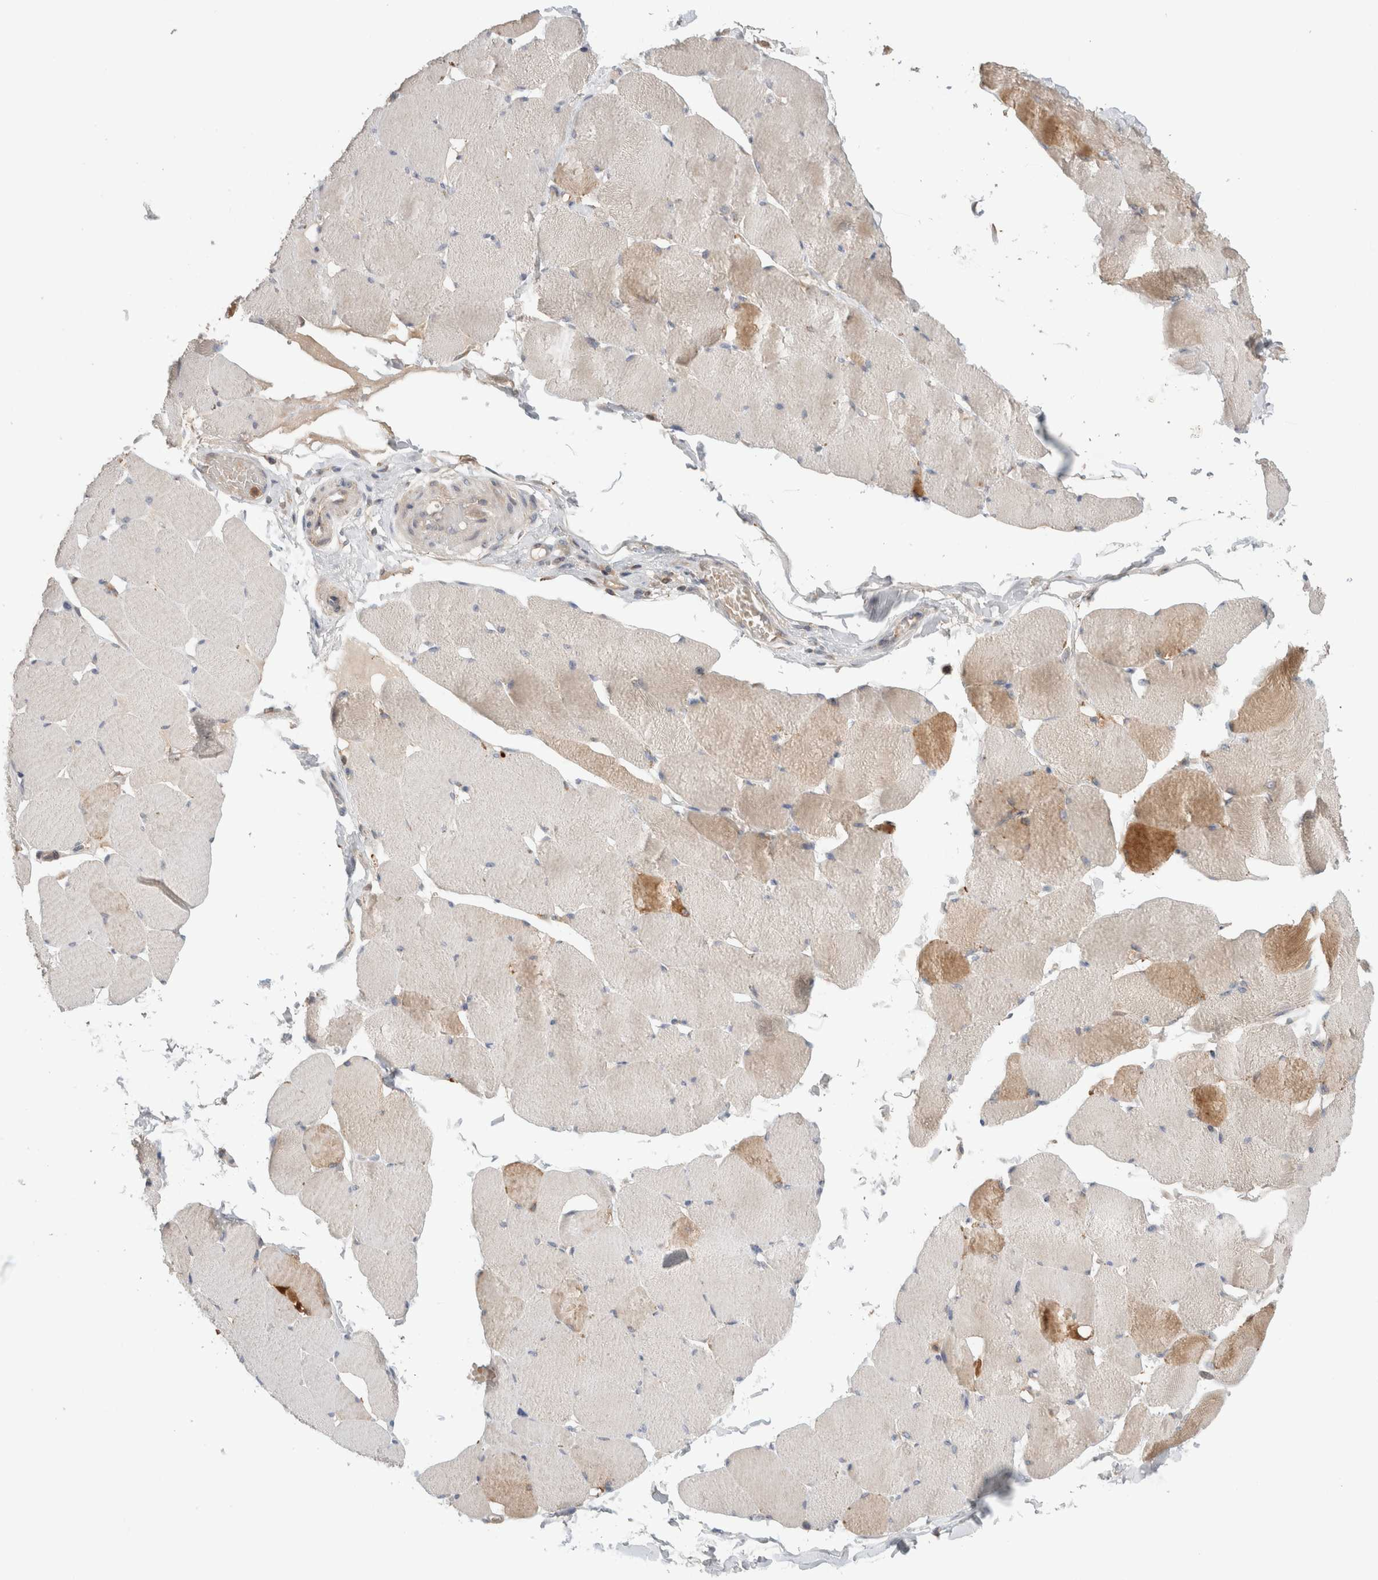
{"staining": {"intensity": "moderate", "quantity": "<25%", "location": "cytoplasmic/membranous"}, "tissue": "skeletal muscle", "cell_type": "Myocytes", "image_type": "normal", "snomed": [{"axis": "morphology", "description": "Normal tissue, NOS"}, {"axis": "topography", "description": "Skin"}, {"axis": "topography", "description": "Skeletal muscle"}], "caption": "Skeletal muscle stained with immunohistochemistry displays moderate cytoplasmic/membranous expression in about <25% of myocytes.", "gene": "KLHL14", "patient": {"sex": "male", "age": 83}}